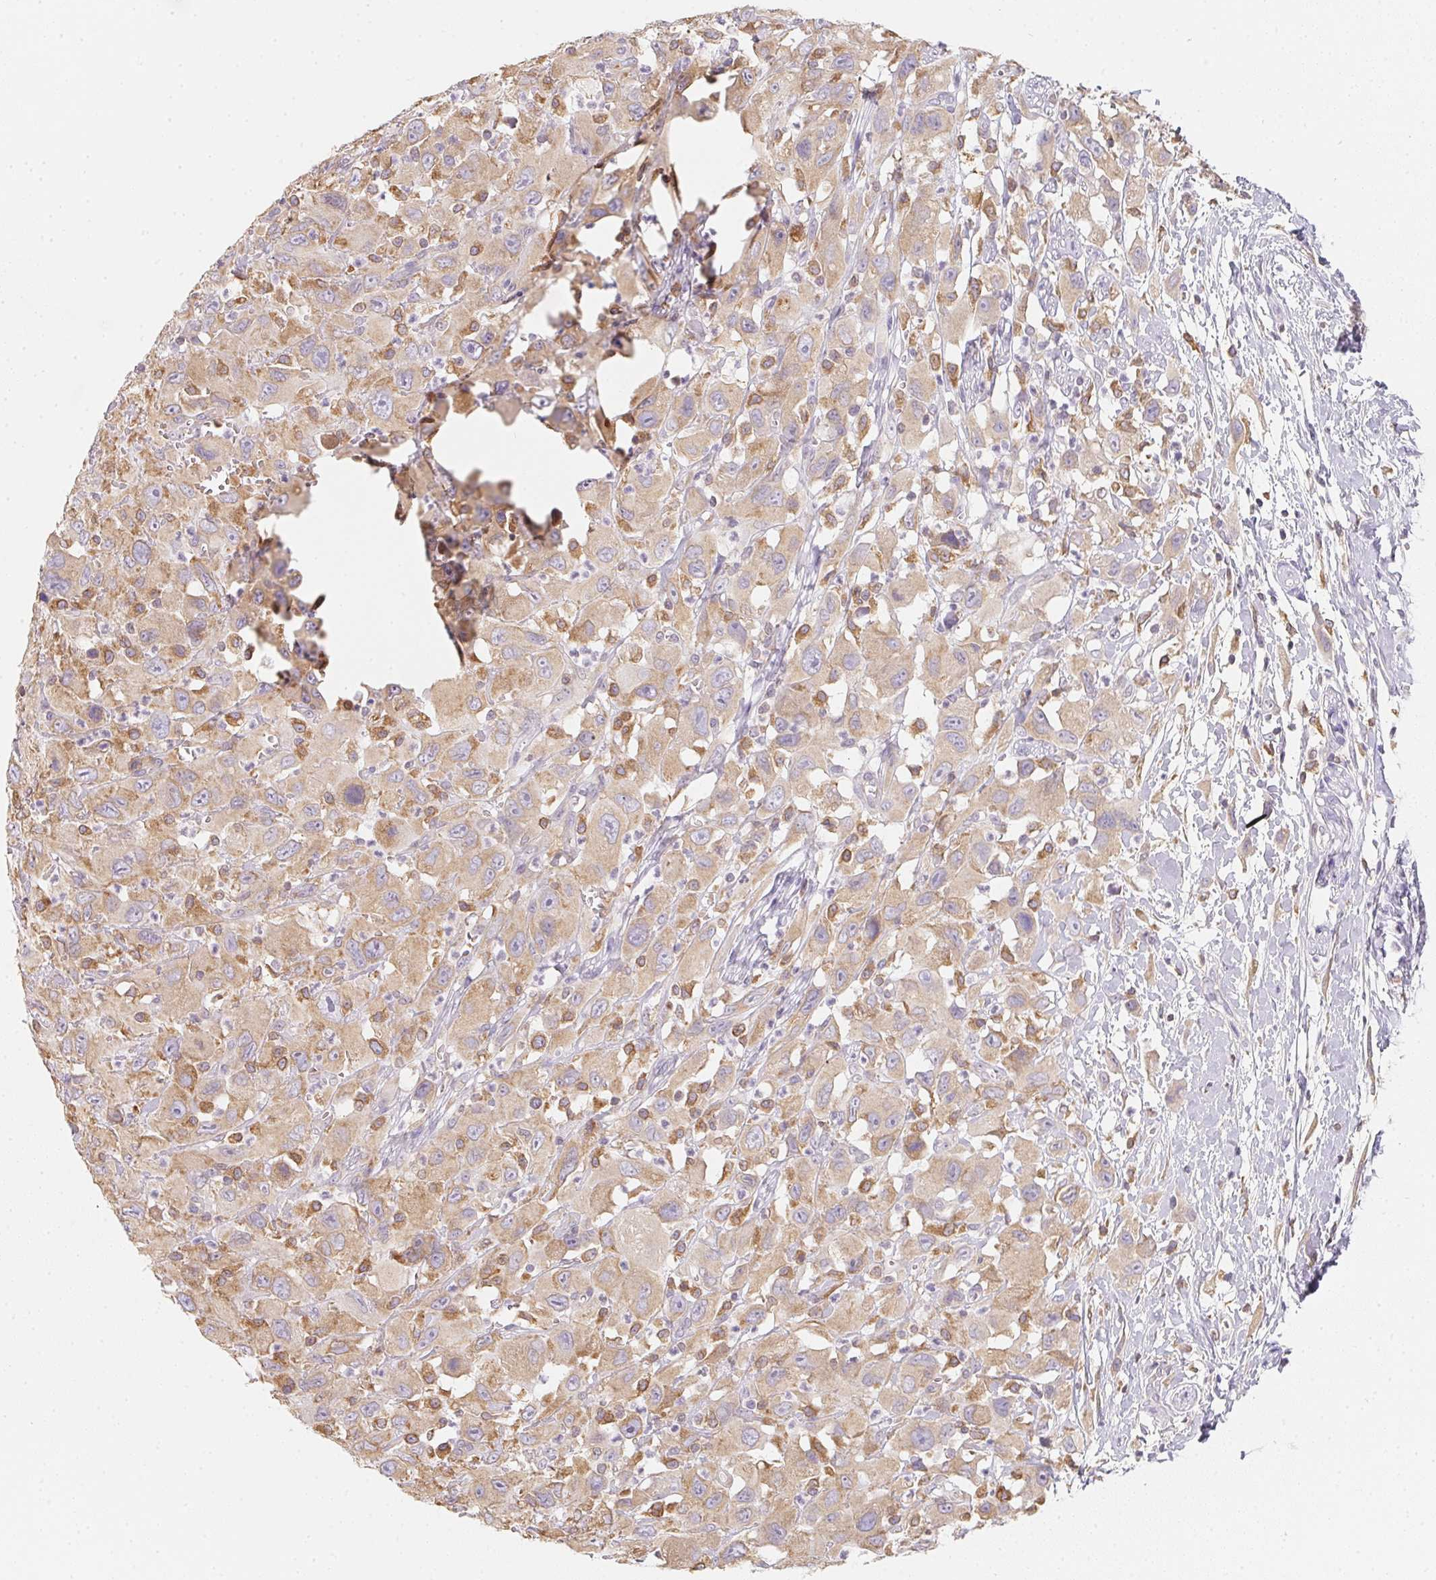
{"staining": {"intensity": "weak", "quantity": ">75%", "location": "cytoplasmic/membranous"}, "tissue": "head and neck cancer", "cell_type": "Tumor cells", "image_type": "cancer", "snomed": [{"axis": "morphology", "description": "Squamous cell carcinoma, NOS"}, {"axis": "morphology", "description": "Squamous cell carcinoma, metastatic, NOS"}, {"axis": "topography", "description": "Oral tissue"}, {"axis": "topography", "description": "Head-Neck"}], "caption": "IHC (DAB (3,3'-diaminobenzidine)) staining of head and neck cancer (metastatic squamous cell carcinoma) demonstrates weak cytoplasmic/membranous protein positivity in about >75% of tumor cells. (DAB (3,3'-diaminobenzidine) IHC with brightfield microscopy, high magnification).", "gene": "SOAT1", "patient": {"sex": "female", "age": 85}}